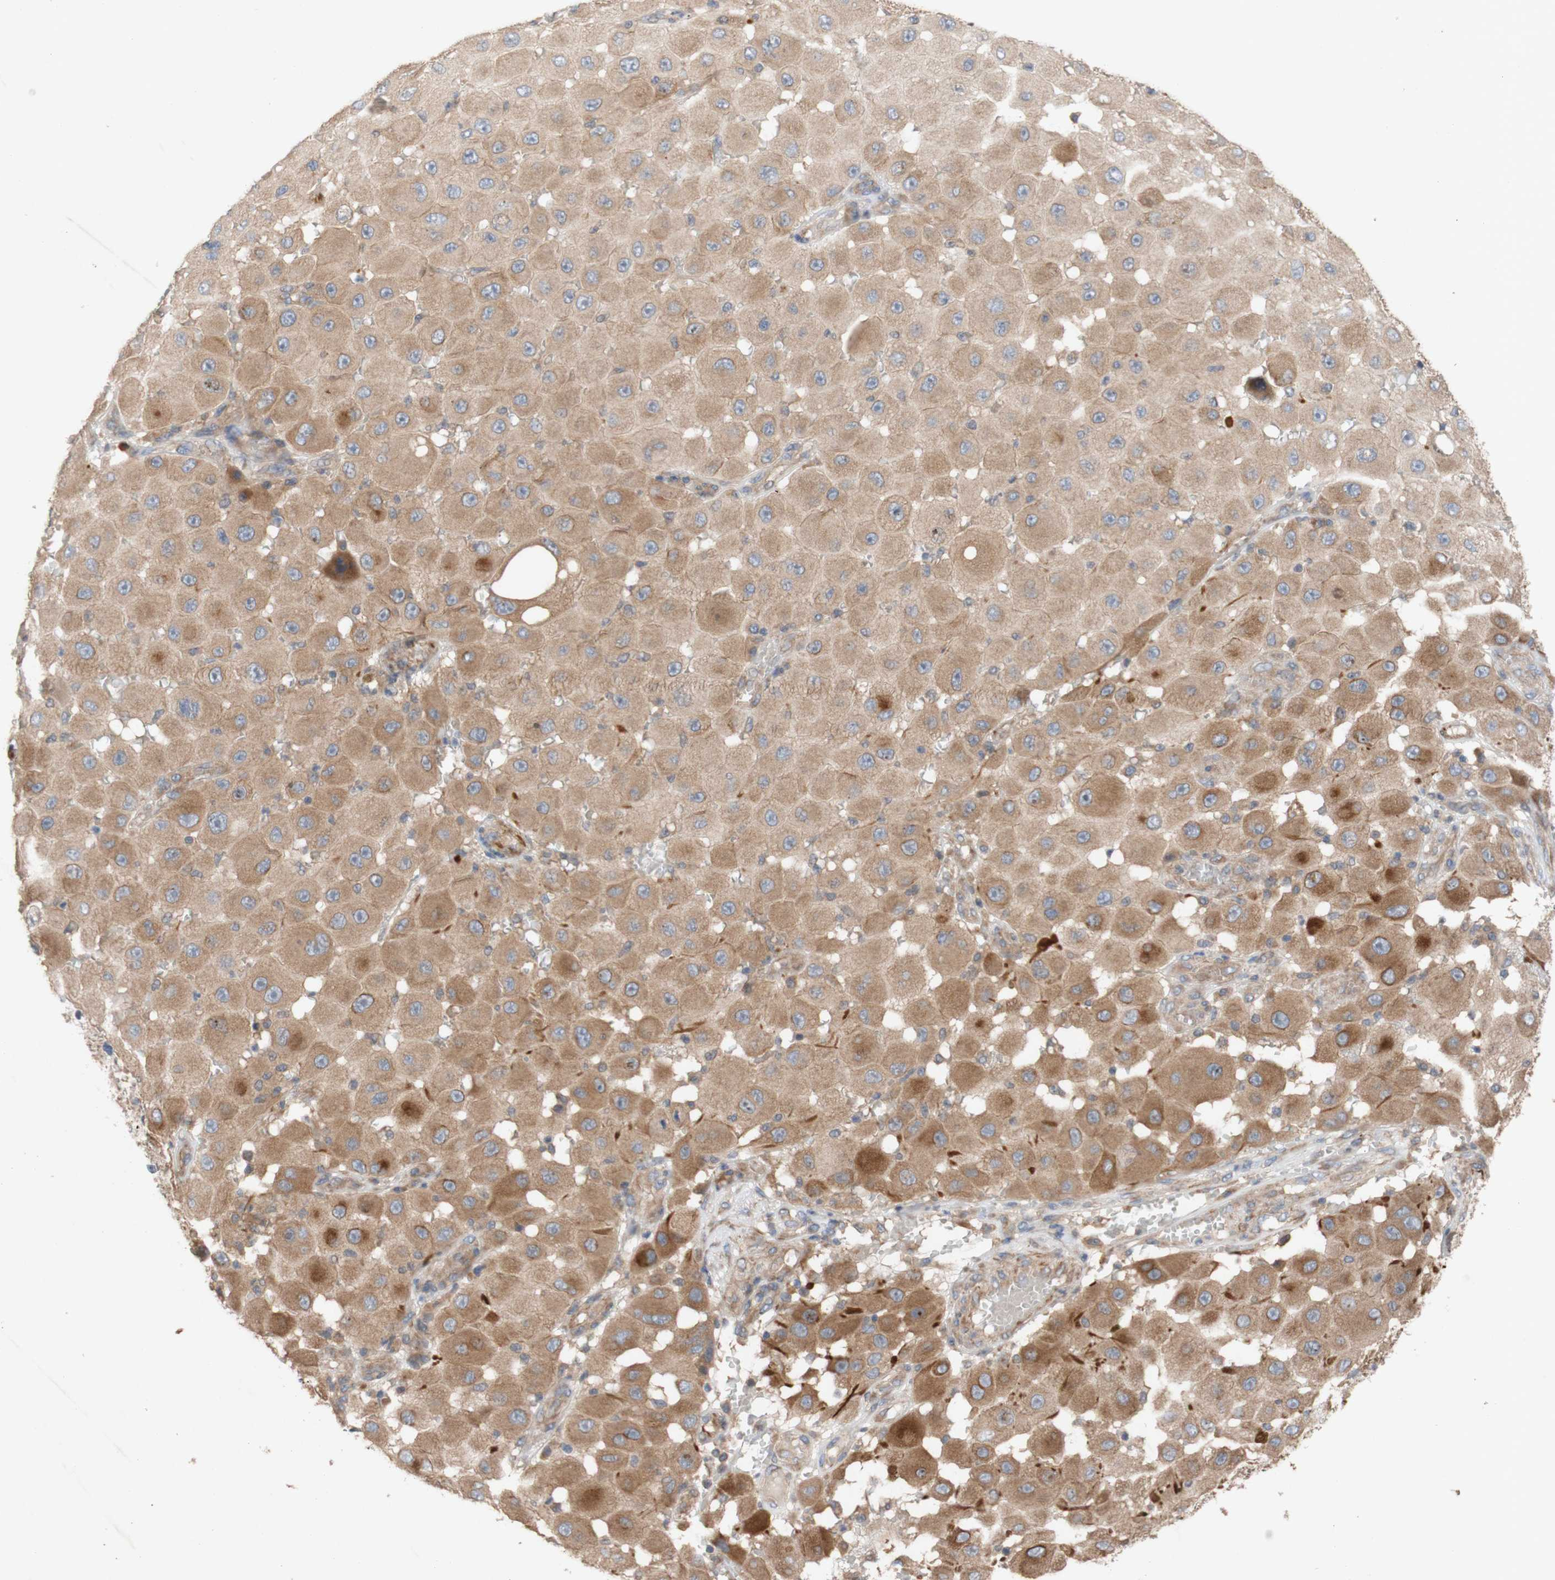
{"staining": {"intensity": "moderate", "quantity": ">75%", "location": "cytoplasmic/membranous"}, "tissue": "melanoma", "cell_type": "Tumor cells", "image_type": "cancer", "snomed": [{"axis": "morphology", "description": "Malignant melanoma, NOS"}, {"axis": "topography", "description": "Skin"}], "caption": "Human melanoma stained for a protein (brown) demonstrates moderate cytoplasmic/membranous positive positivity in approximately >75% of tumor cells.", "gene": "EIF2S3", "patient": {"sex": "female", "age": 81}}